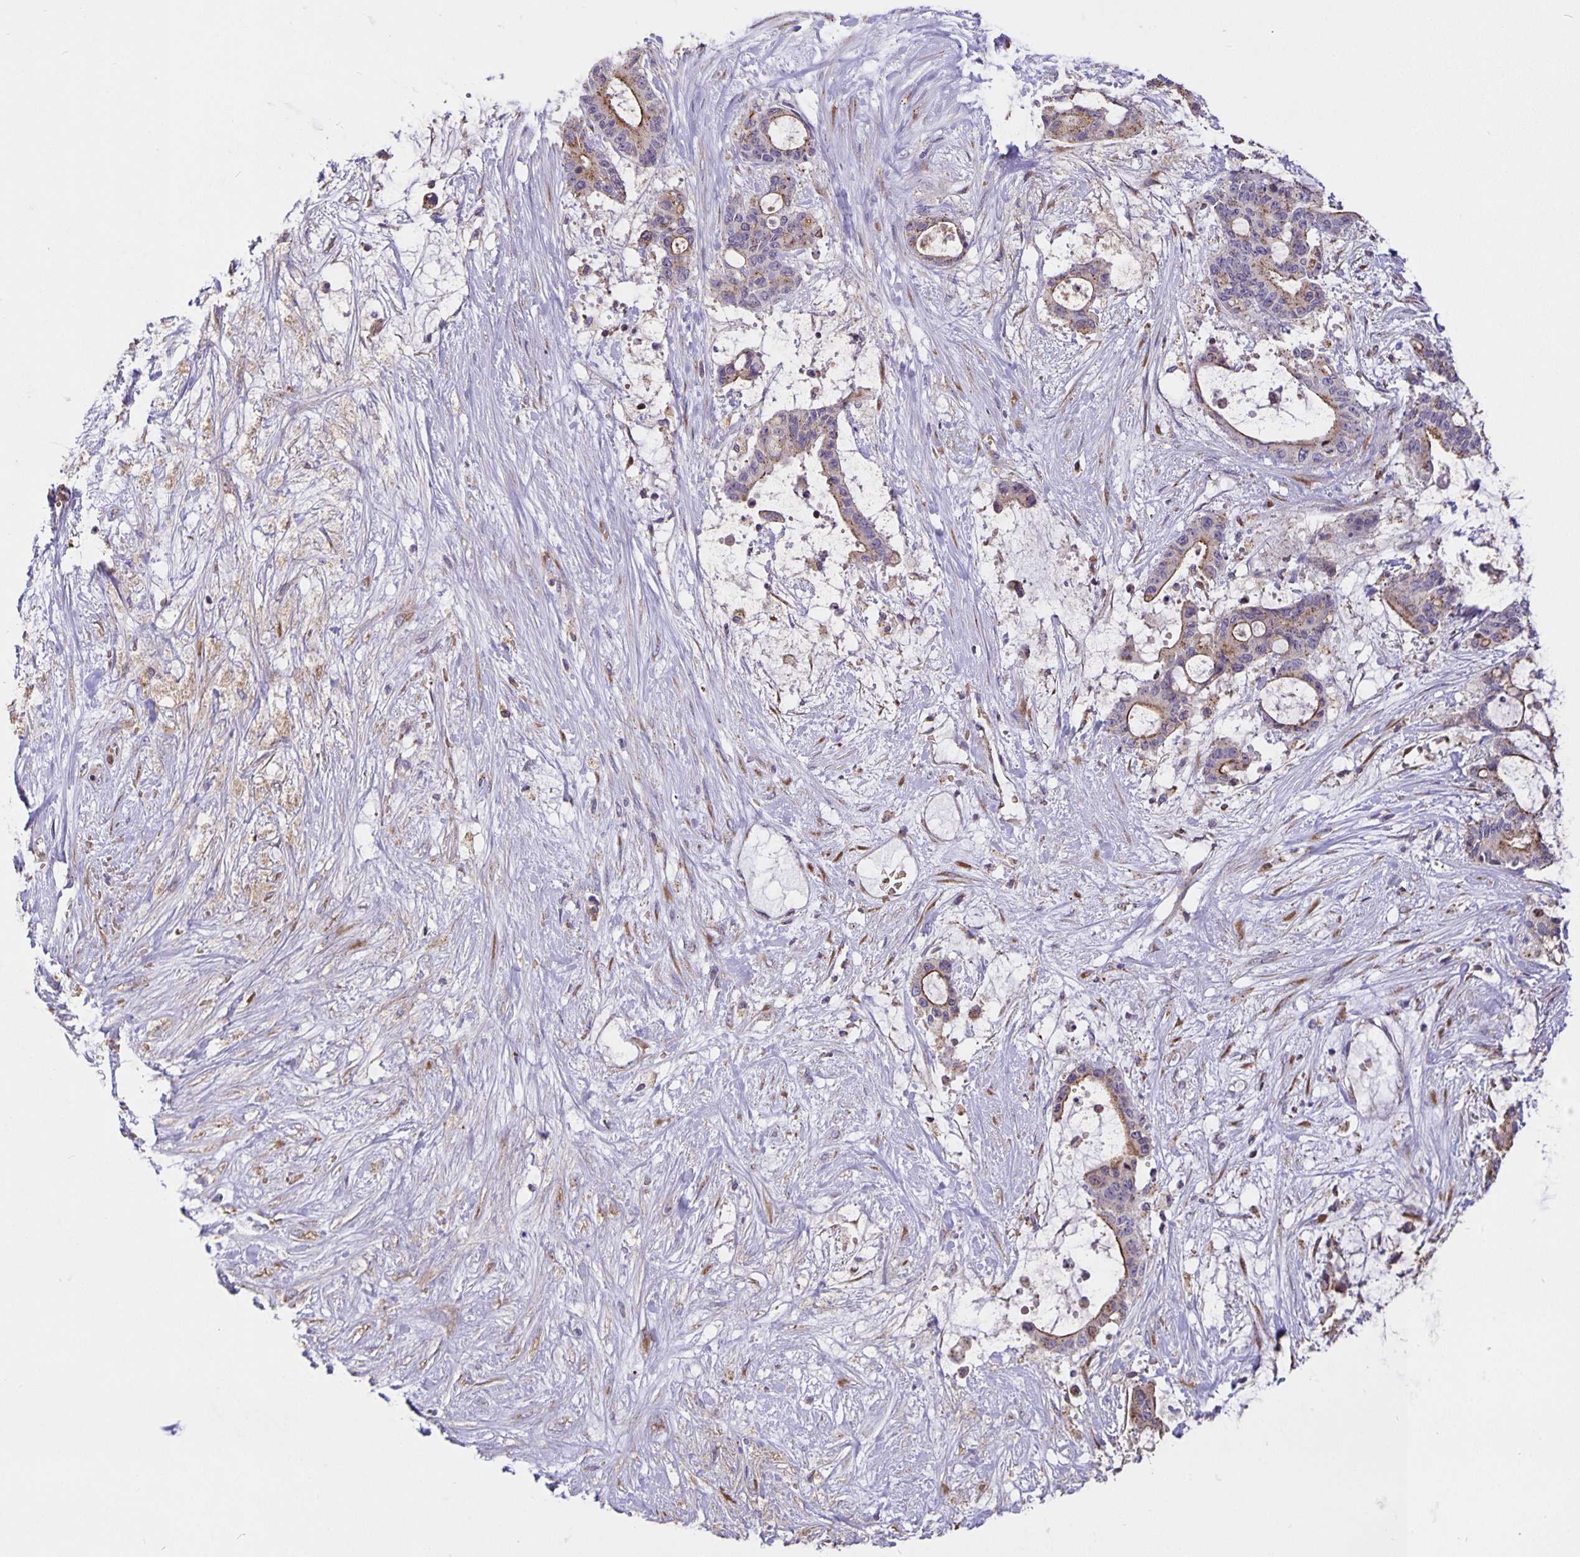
{"staining": {"intensity": "moderate", "quantity": "25%-75%", "location": "cytoplasmic/membranous"}, "tissue": "liver cancer", "cell_type": "Tumor cells", "image_type": "cancer", "snomed": [{"axis": "morphology", "description": "Normal tissue, NOS"}, {"axis": "morphology", "description": "Cholangiocarcinoma"}, {"axis": "topography", "description": "Liver"}, {"axis": "topography", "description": "Peripheral nerve tissue"}], "caption": "There is medium levels of moderate cytoplasmic/membranous expression in tumor cells of cholangiocarcinoma (liver), as demonstrated by immunohistochemical staining (brown color).", "gene": "TMEM71", "patient": {"sex": "female", "age": 73}}